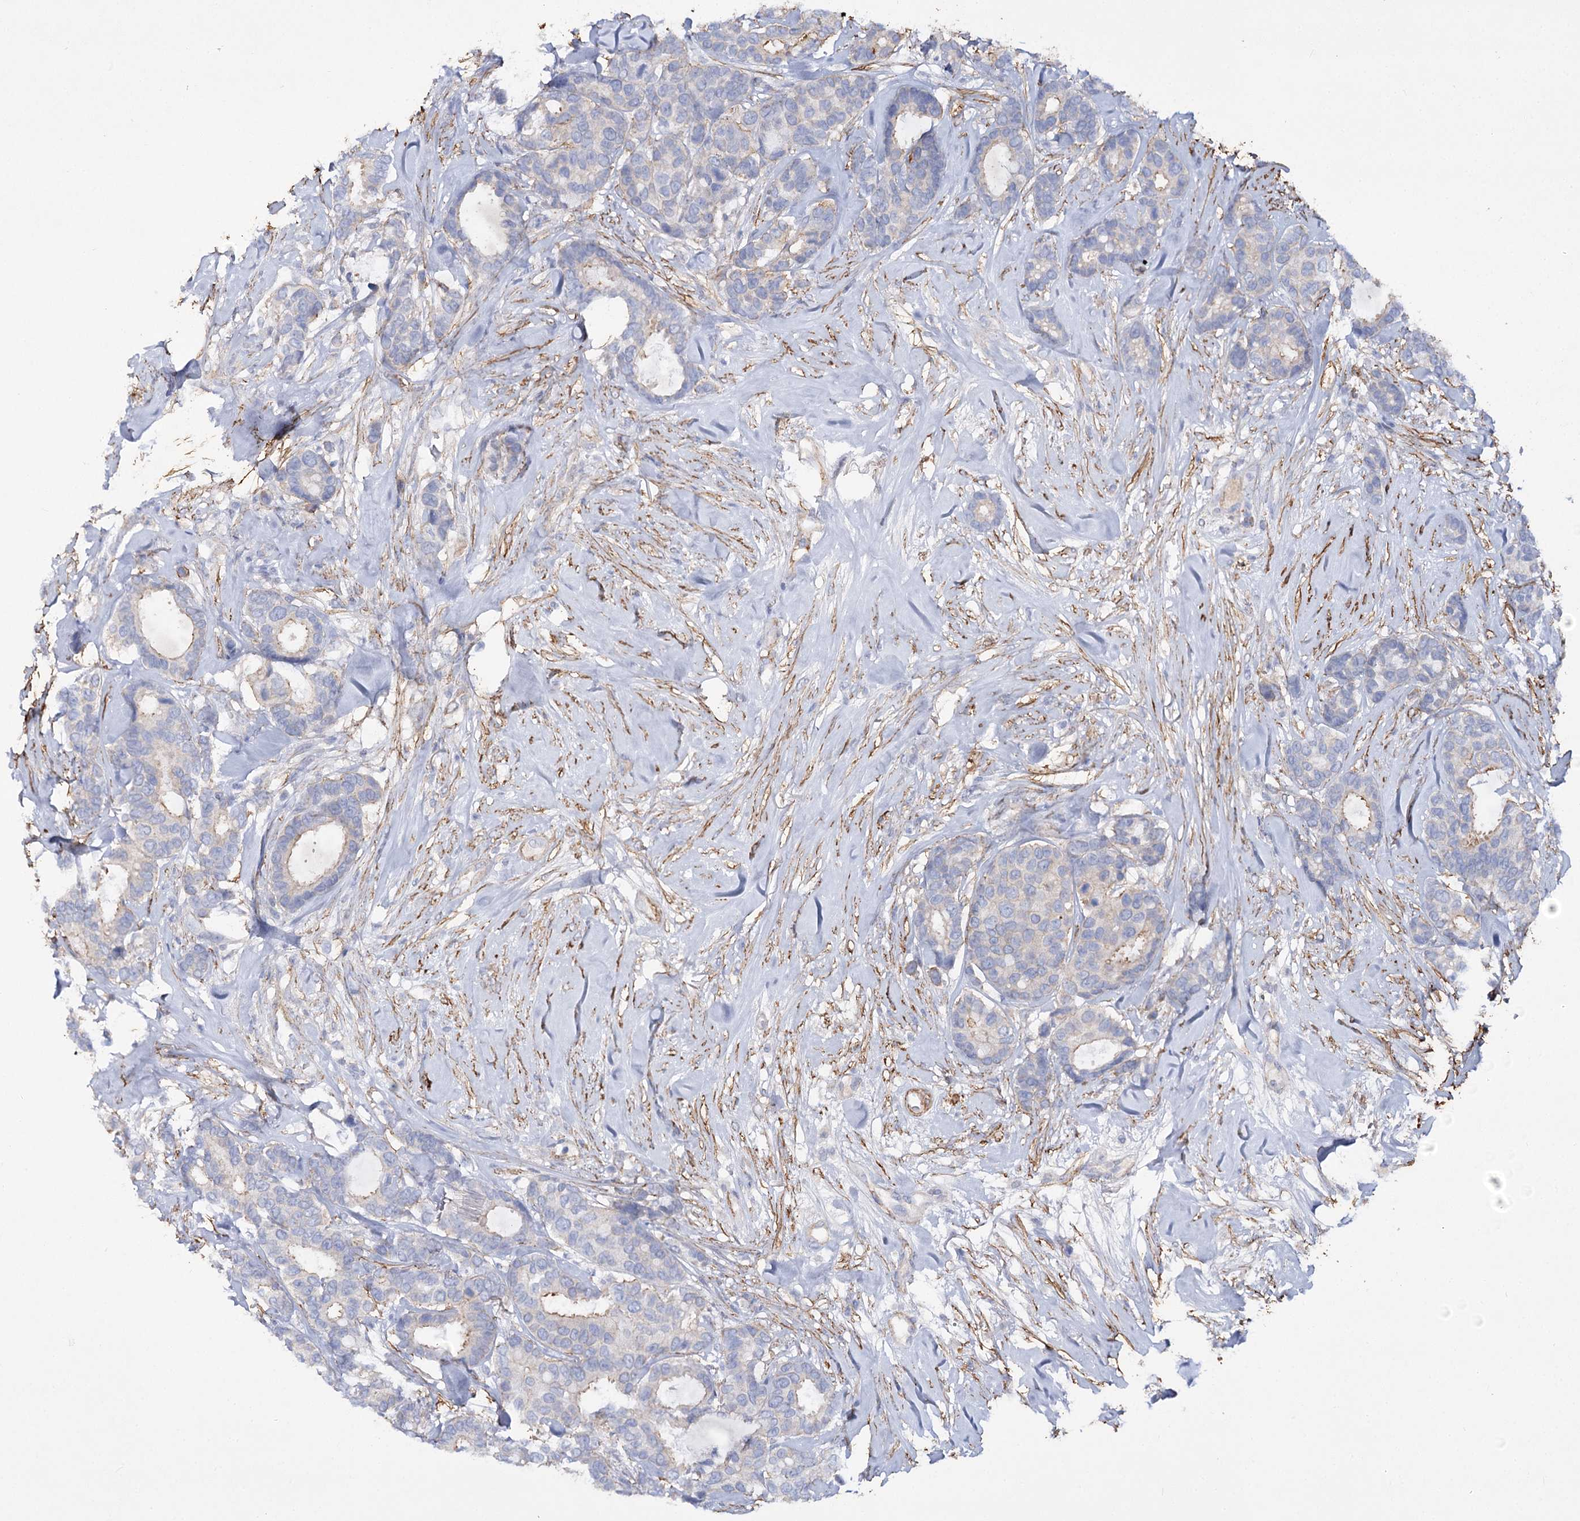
{"staining": {"intensity": "negative", "quantity": "none", "location": "none"}, "tissue": "breast cancer", "cell_type": "Tumor cells", "image_type": "cancer", "snomed": [{"axis": "morphology", "description": "Duct carcinoma"}, {"axis": "topography", "description": "Breast"}], "caption": "A high-resolution photomicrograph shows immunohistochemistry staining of breast infiltrating ductal carcinoma, which demonstrates no significant staining in tumor cells.", "gene": "RTN2", "patient": {"sex": "female", "age": 87}}